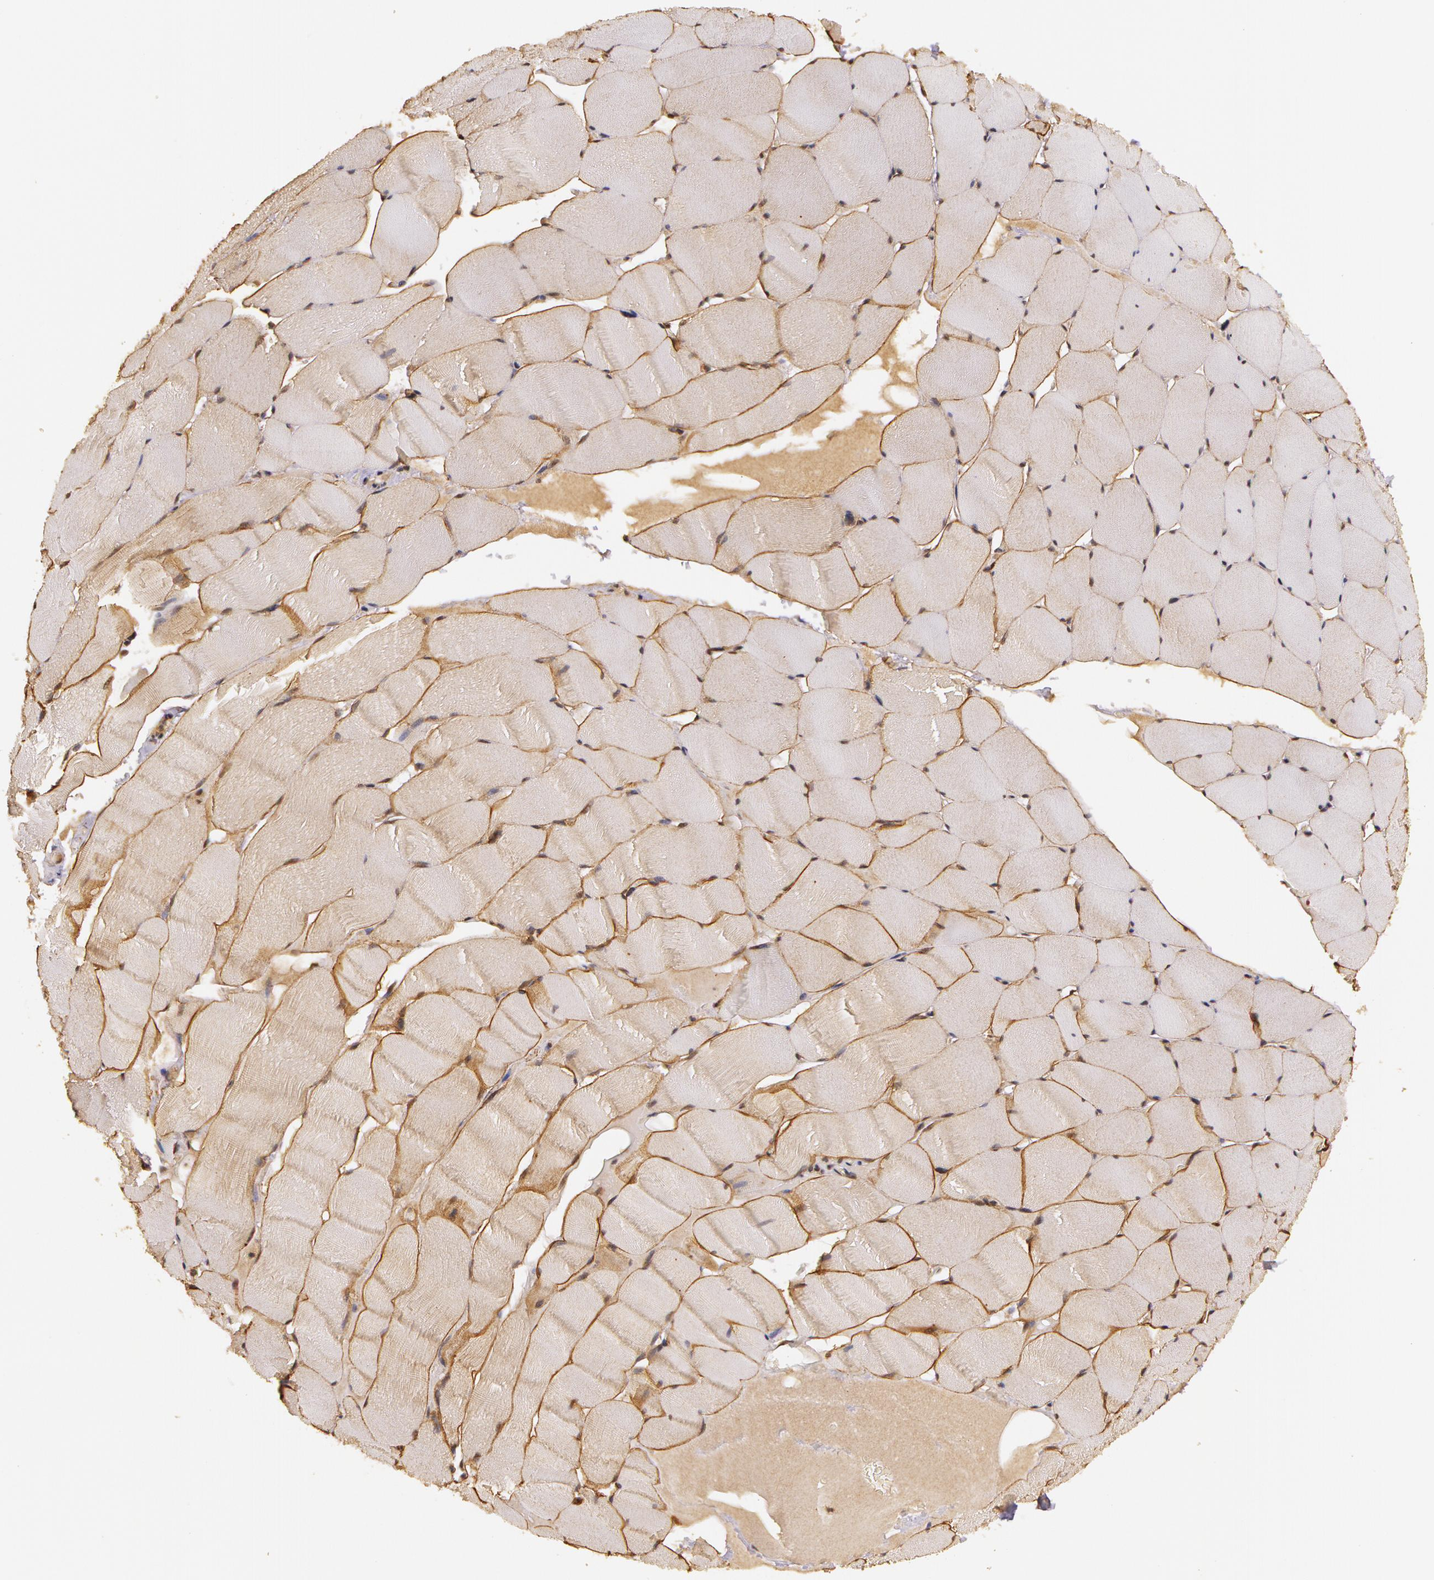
{"staining": {"intensity": "moderate", "quantity": ">75%", "location": "cytoplasmic/membranous"}, "tissue": "skeletal muscle", "cell_type": "Myocytes", "image_type": "normal", "snomed": [{"axis": "morphology", "description": "Normal tissue, NOS"}, {"axis": "topography", "description": "Skeletal muscle"}], "caption": "Human skeletal muscle stained with a brown dye displays moderate cytoplasmic/membranous positive staining in approximately >75% of myocytes.", "gene": "ASCC2", "patient": {"sex": "male", "age": 62}}